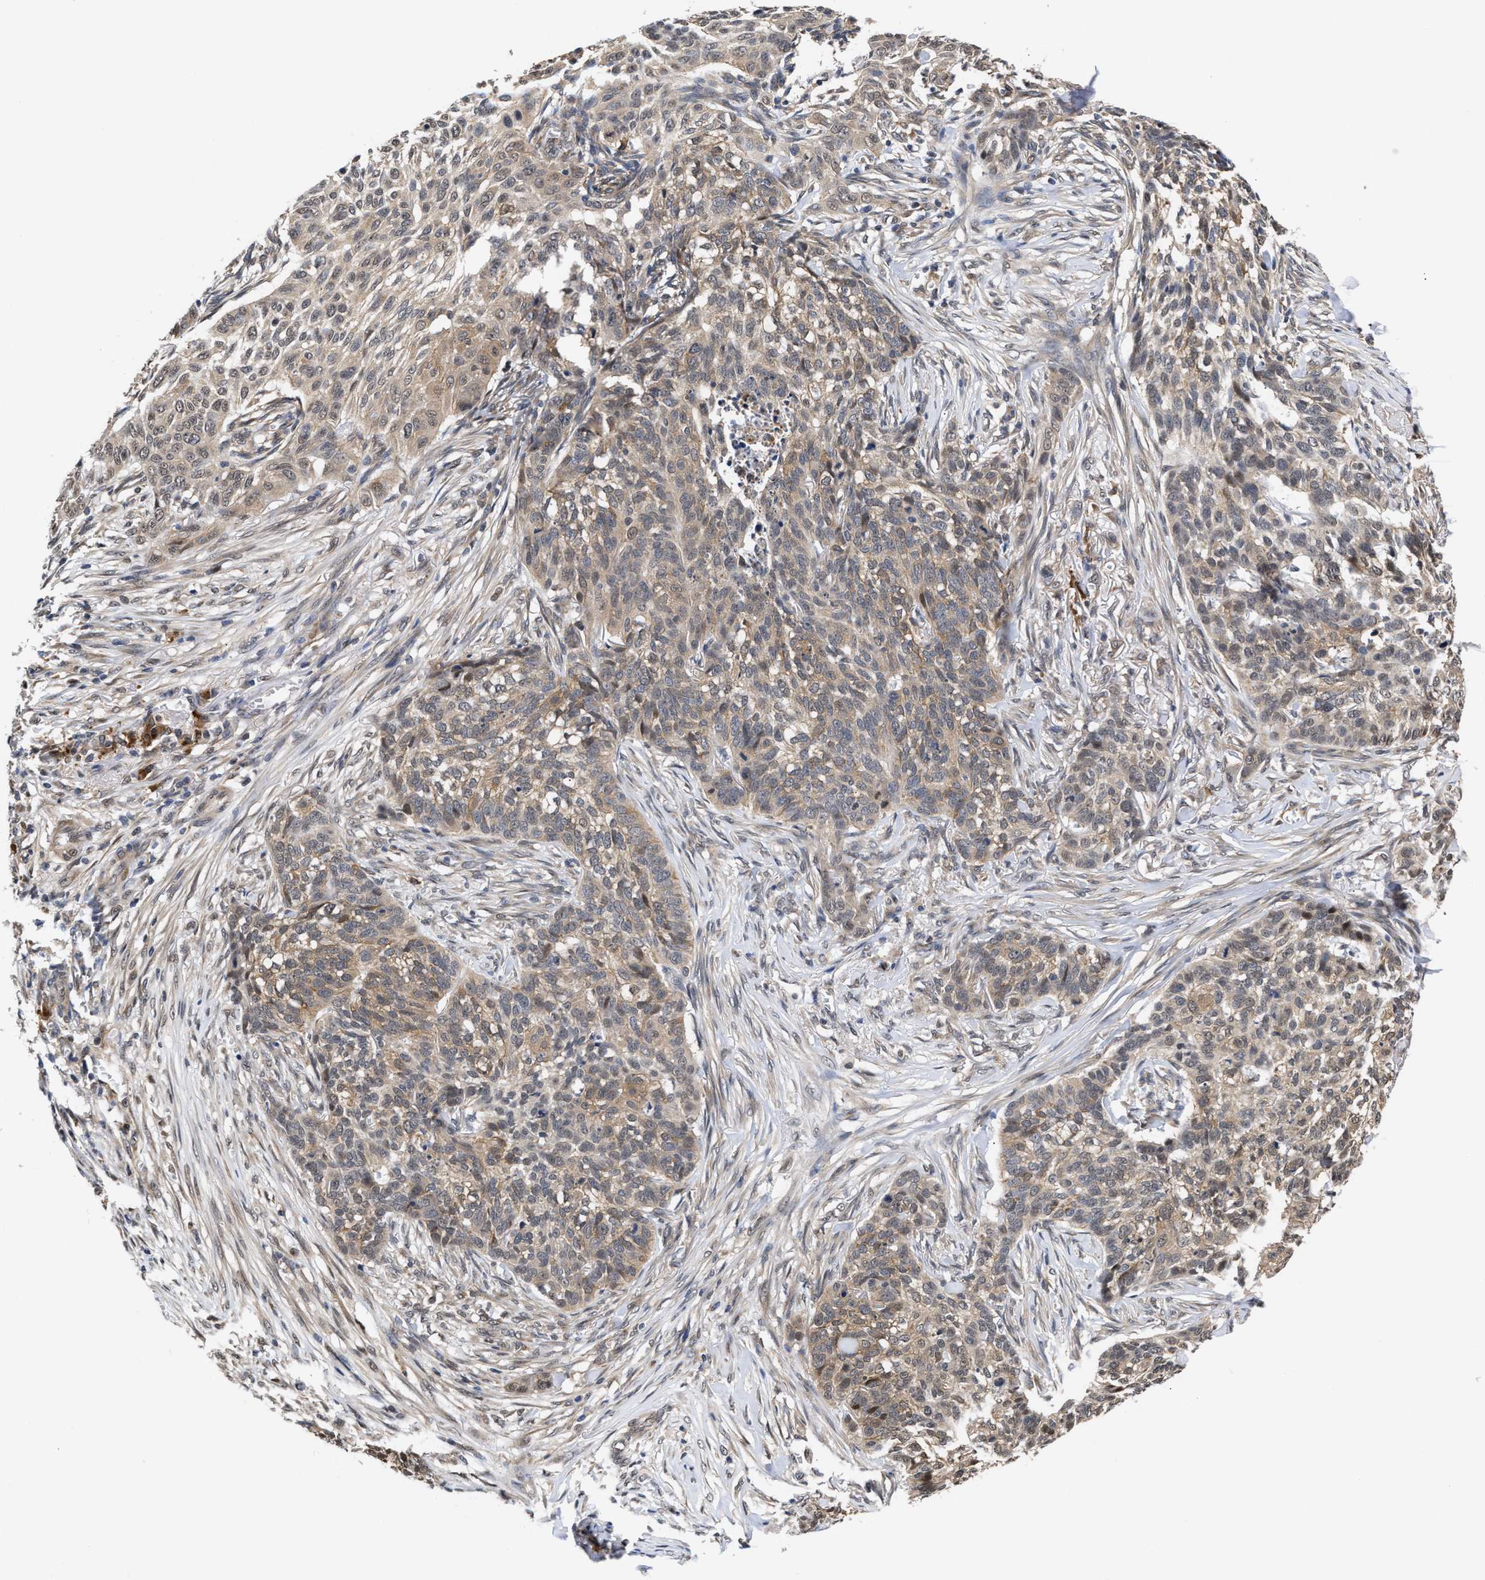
{"staining": {"intensity": "weak", "quantity": ">75%", "location": "cytoplasmic/membranous"}, "tissue": "skin cancer", "cell_type": "Tumor cells", "image_type": "cancer", "snomed": [{"axis": "morphology", "description": "Basal cell carcinoma"}, {"axis": "topography", "description": "Skin"}], "caption": "This micrograph shows skin basal cell carcinoma stained with immunohistochemistry (IHC) to label a protein in brown. The cytoplasmic/membranous of tumor cells show weak positivity for the protein. Nuclei are counter-stained blue.", "gene": "CLIP2", "patient": {"sex": "male", "age": 85}}